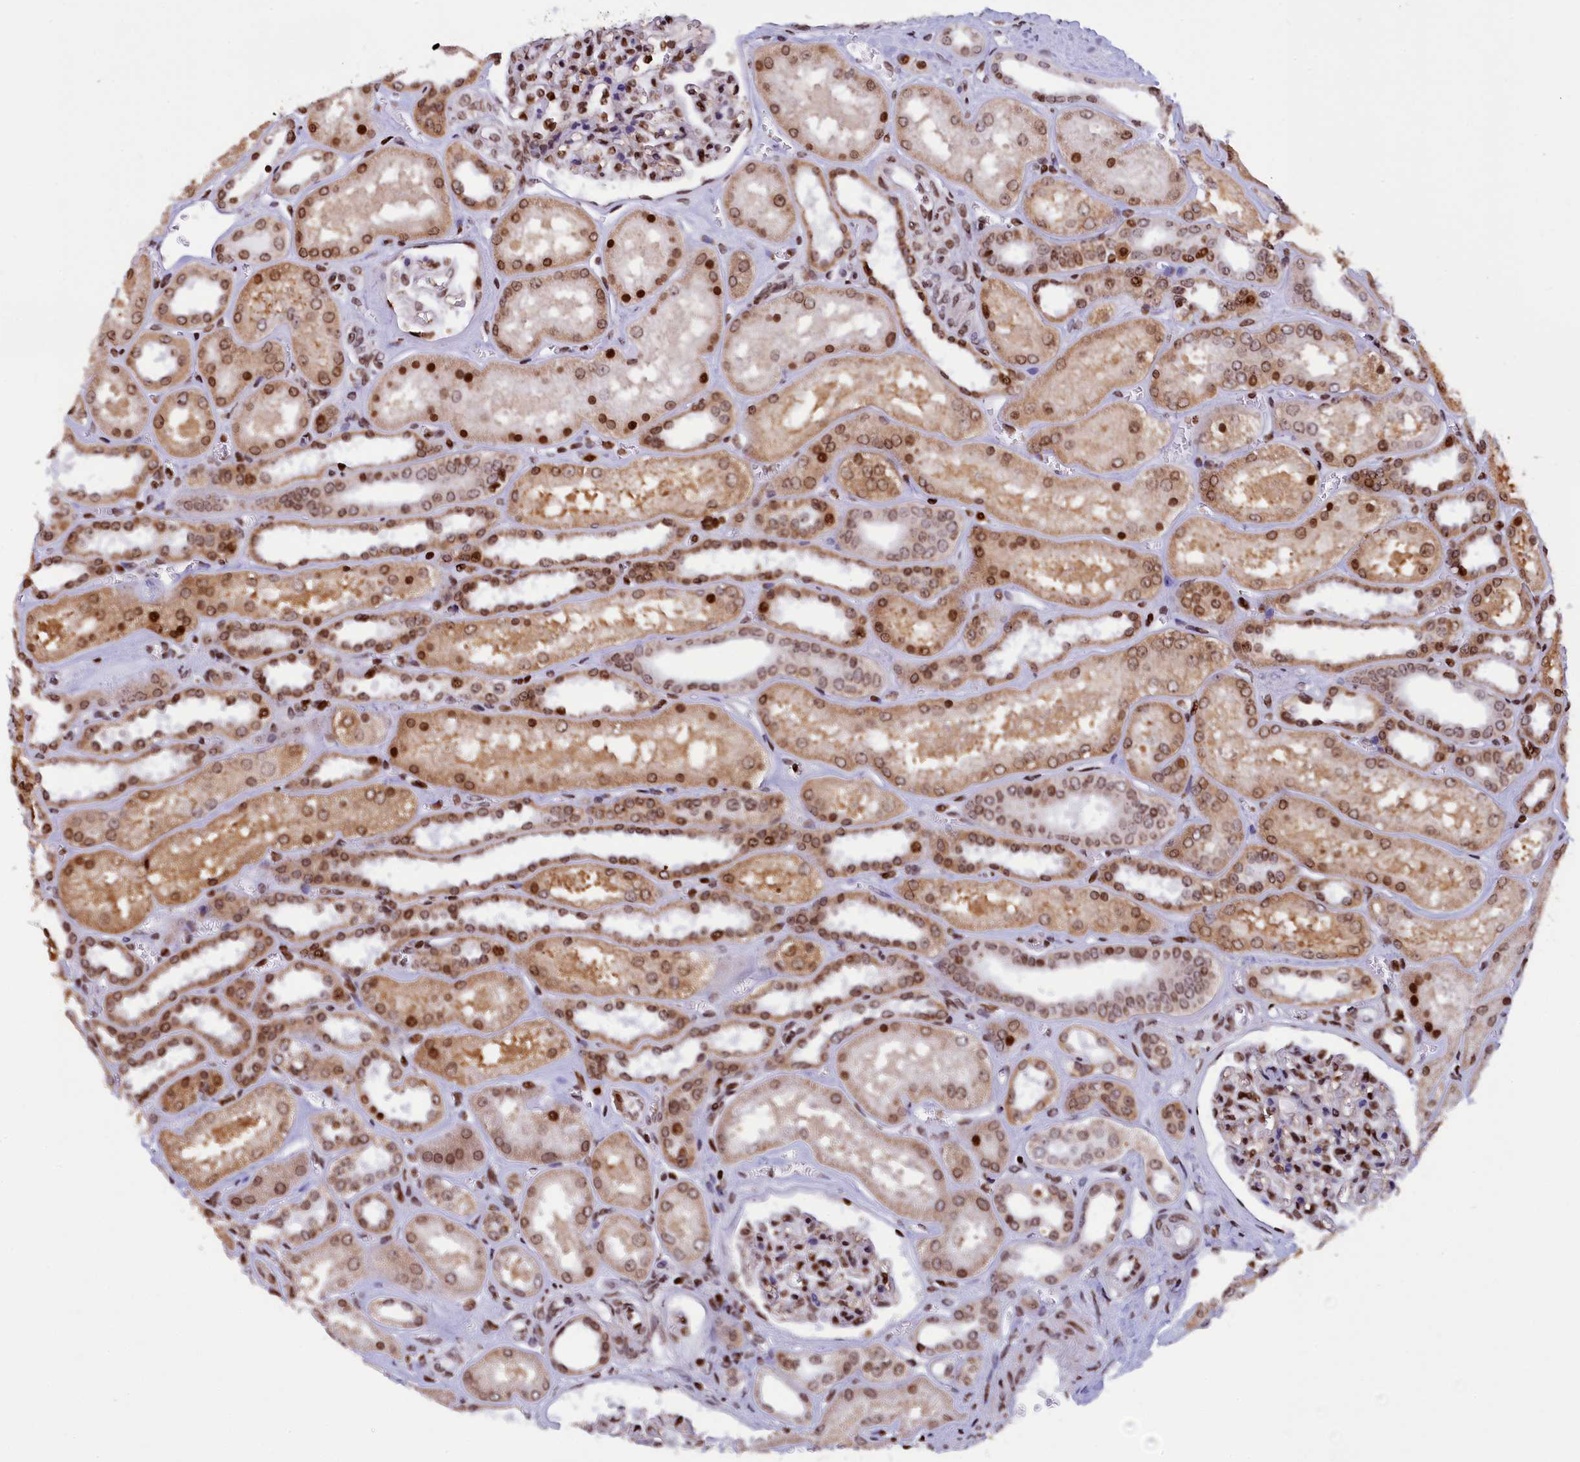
{"staining": {"intensity": "strong", "quantity": "25%-75%", "location": "nuclear"}, "tissue": "kidney", "cell_type": "Cells in glomeruli", "image_type": "normal", "snomed": [{"axis": "morphology", "description": "Normal tissue, NOS"}, {"axis": "morphology", "description": "Adenocarcinoma, NOS"}, {"axis": "topography", "description": "Kidney"}], "caption": "Immunohistochemistry image of normal kidney: human kidney stained using IHC demonstrates high levels of strong protein expression localized specifically in the nuclear of cells in glomeruli, appearing as a nuclear brown color.", "gene": "TIMM29", "patient": {"sex": "female", "age": 68}}